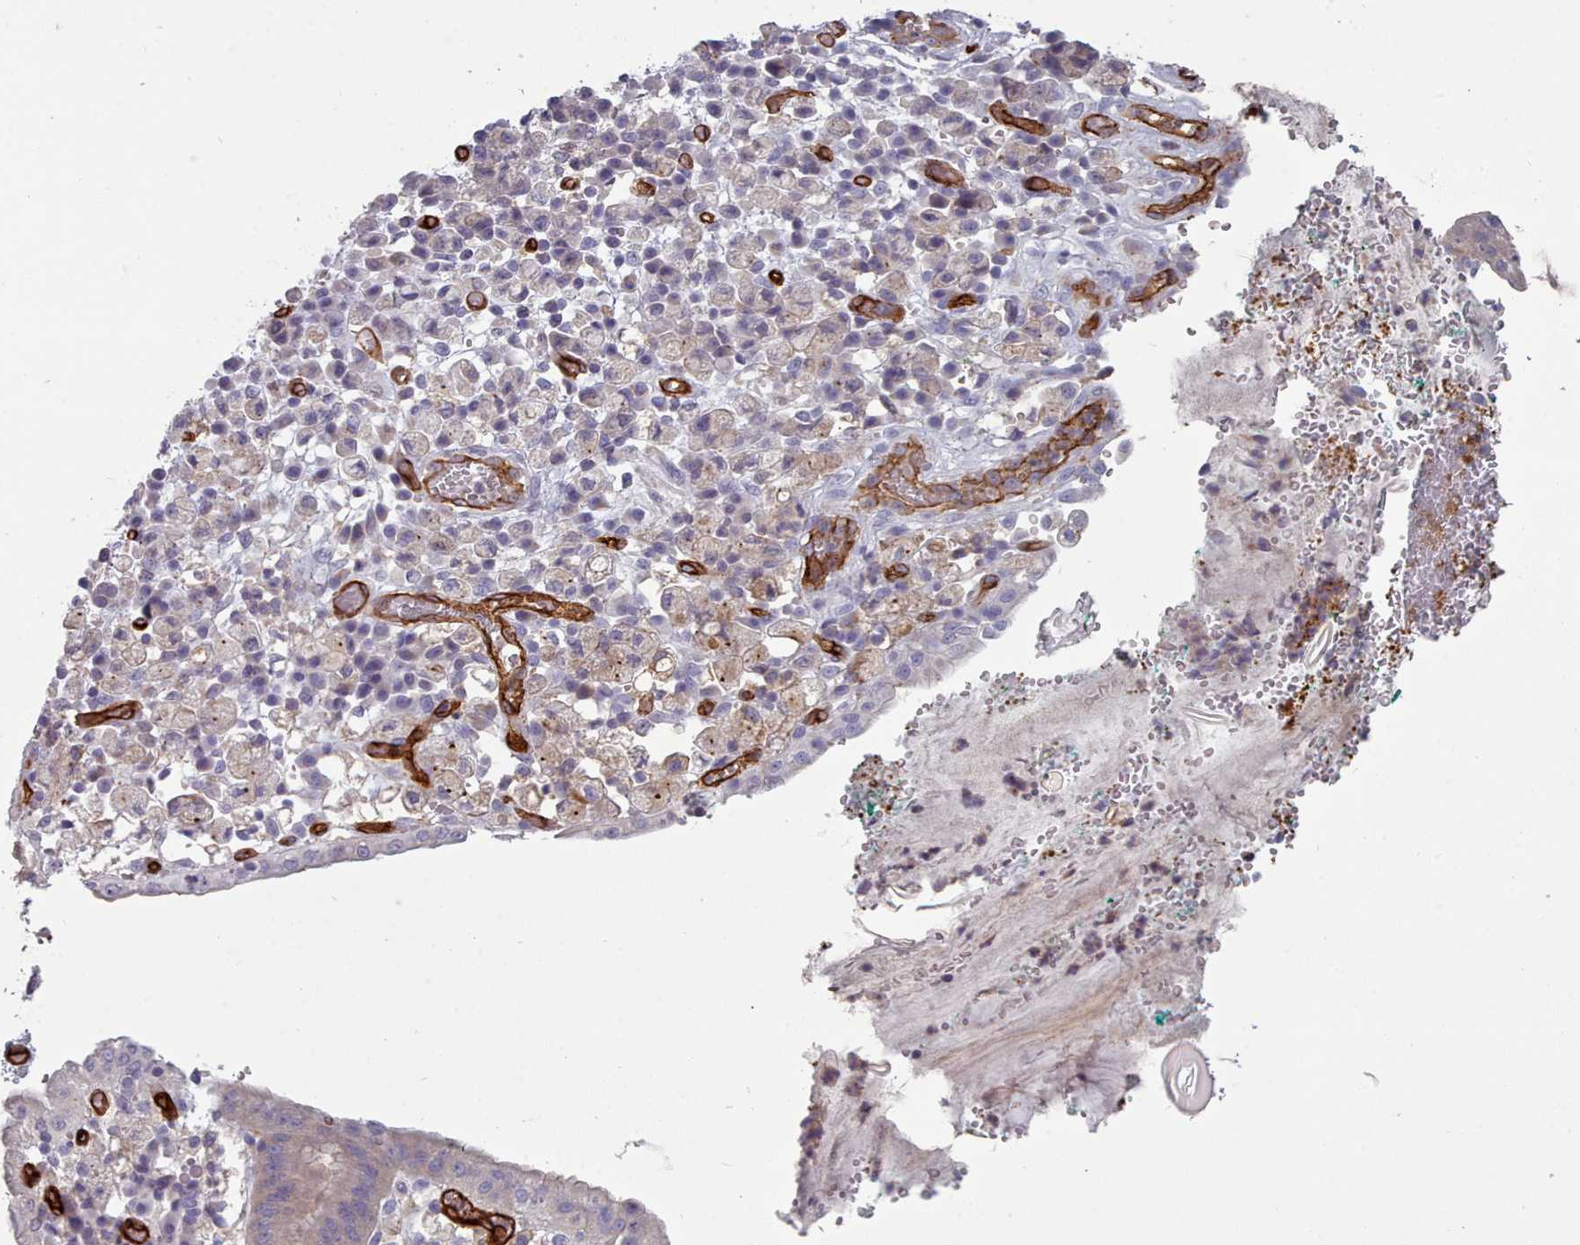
{"staining": {"intensity": "negative", "quantity": "none", "location": "none"}, "tissue": "stomach cancer", "cell_type": "Tumor cells", "image_type": "cancer", "snomed": [{"axis": "morphology", "description": "Adenocarcinoma, NOS"}, {"axis": "topography", "description": "Stomach"}], "caption": "The micrograph exhibits no significant positivity in tumor cells of adenocarcinoma (stomach).", "gene": "CD300LF", "patient": {"sex": "male", "age": 77}}